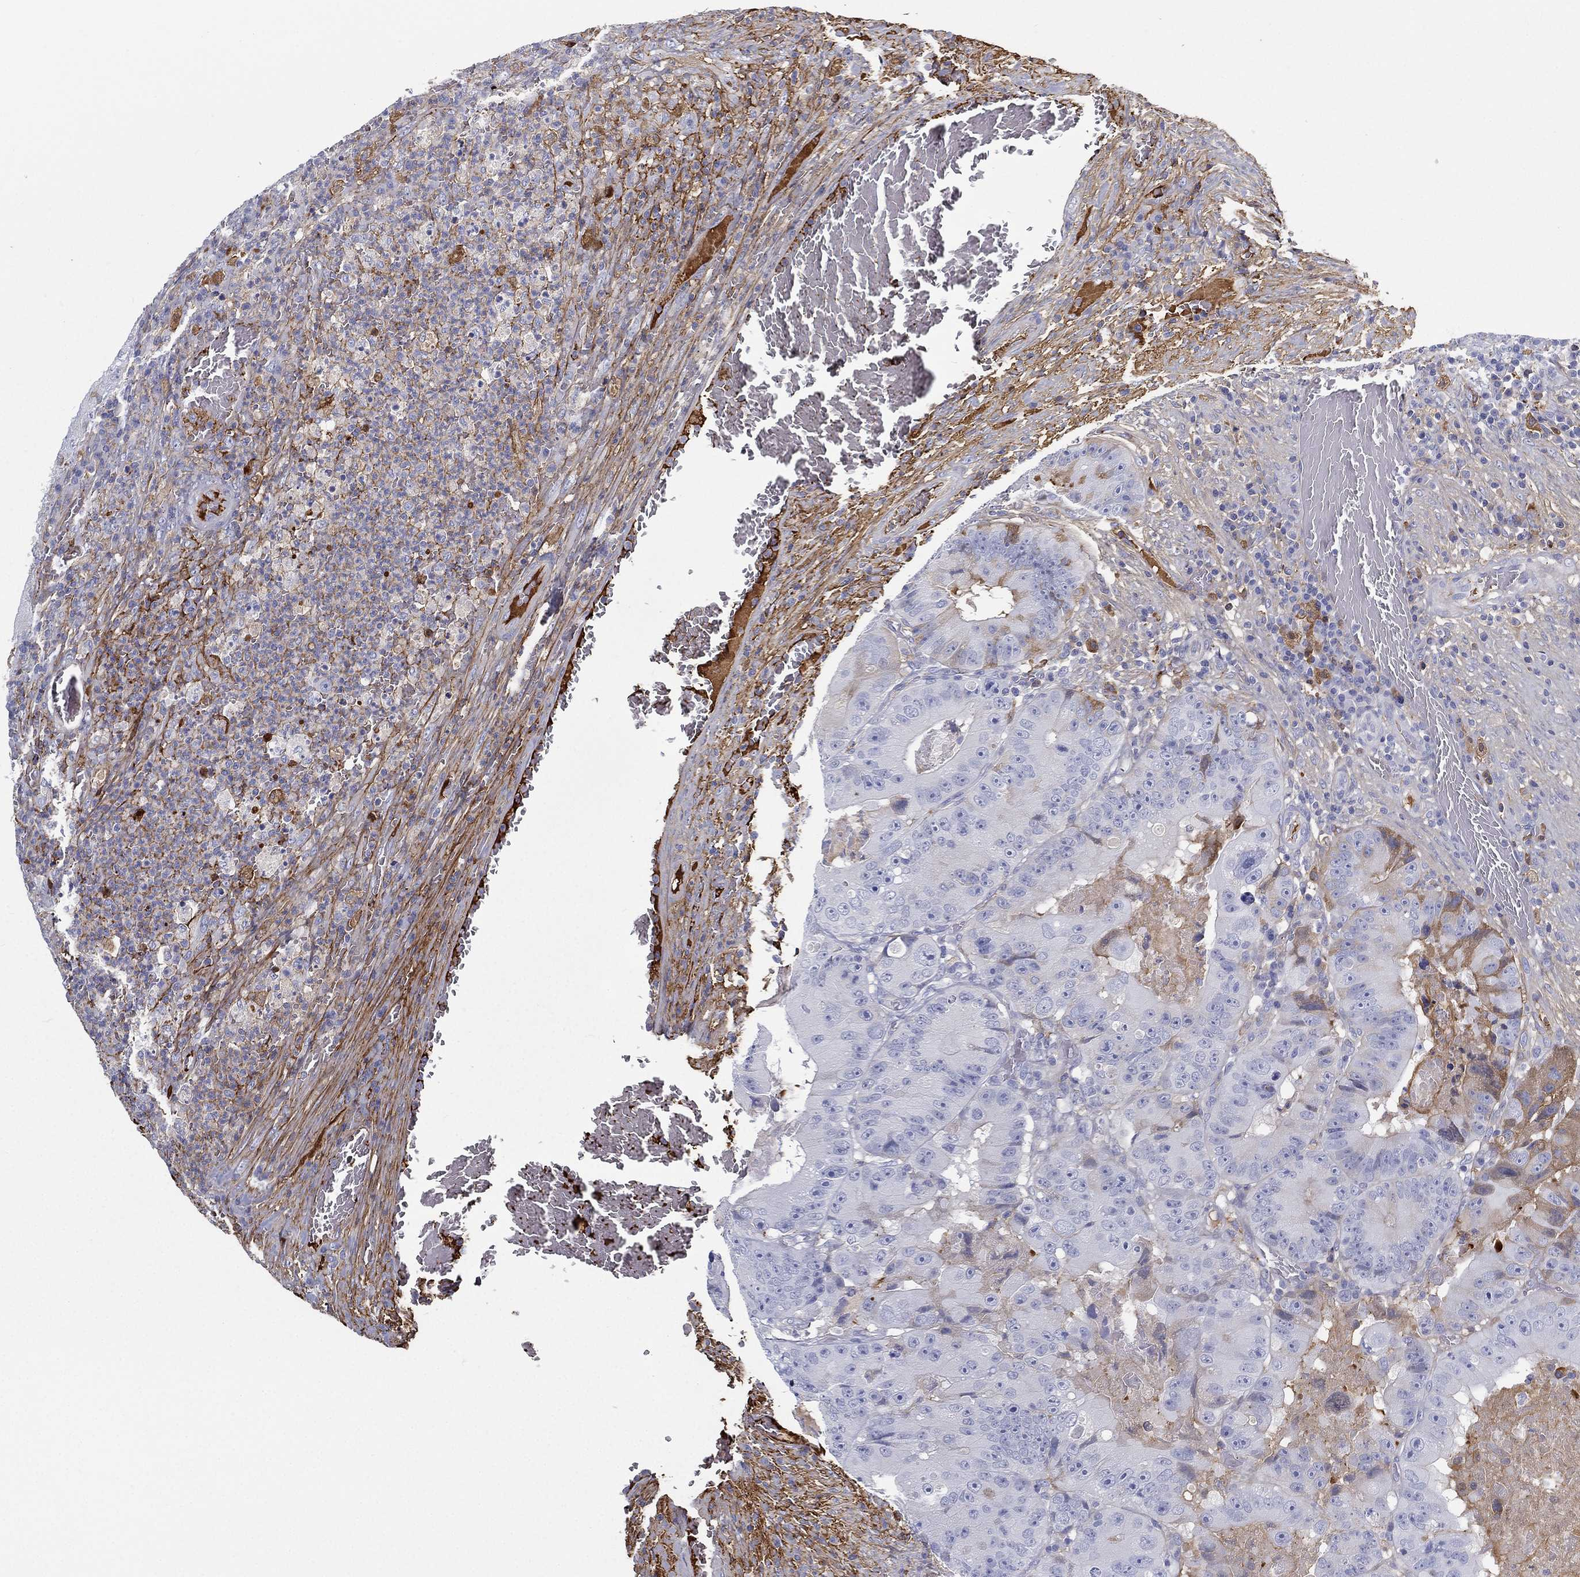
{"staining": {"intensity": "moderate", "quantity": "<25%", "location": "cytoplasmic/membranous"}, "tissue": "colorectal cancer", "cell_type": "Tumor cells", "image_type": "cancer", "snomed": [{"axis": "morphology", "description": "Adenocarcinoma, NOS"}, {"axis": "topography", "description": "Colon"}], "caption": "Human colorectal adenocarcinoma stained for a protein (brown) shows moderate cytoplasmic/membranous positive staining in about <25% of tumor cells.", "gene": "IFNB1", "patient": {"sex": "female", "age": 86}}